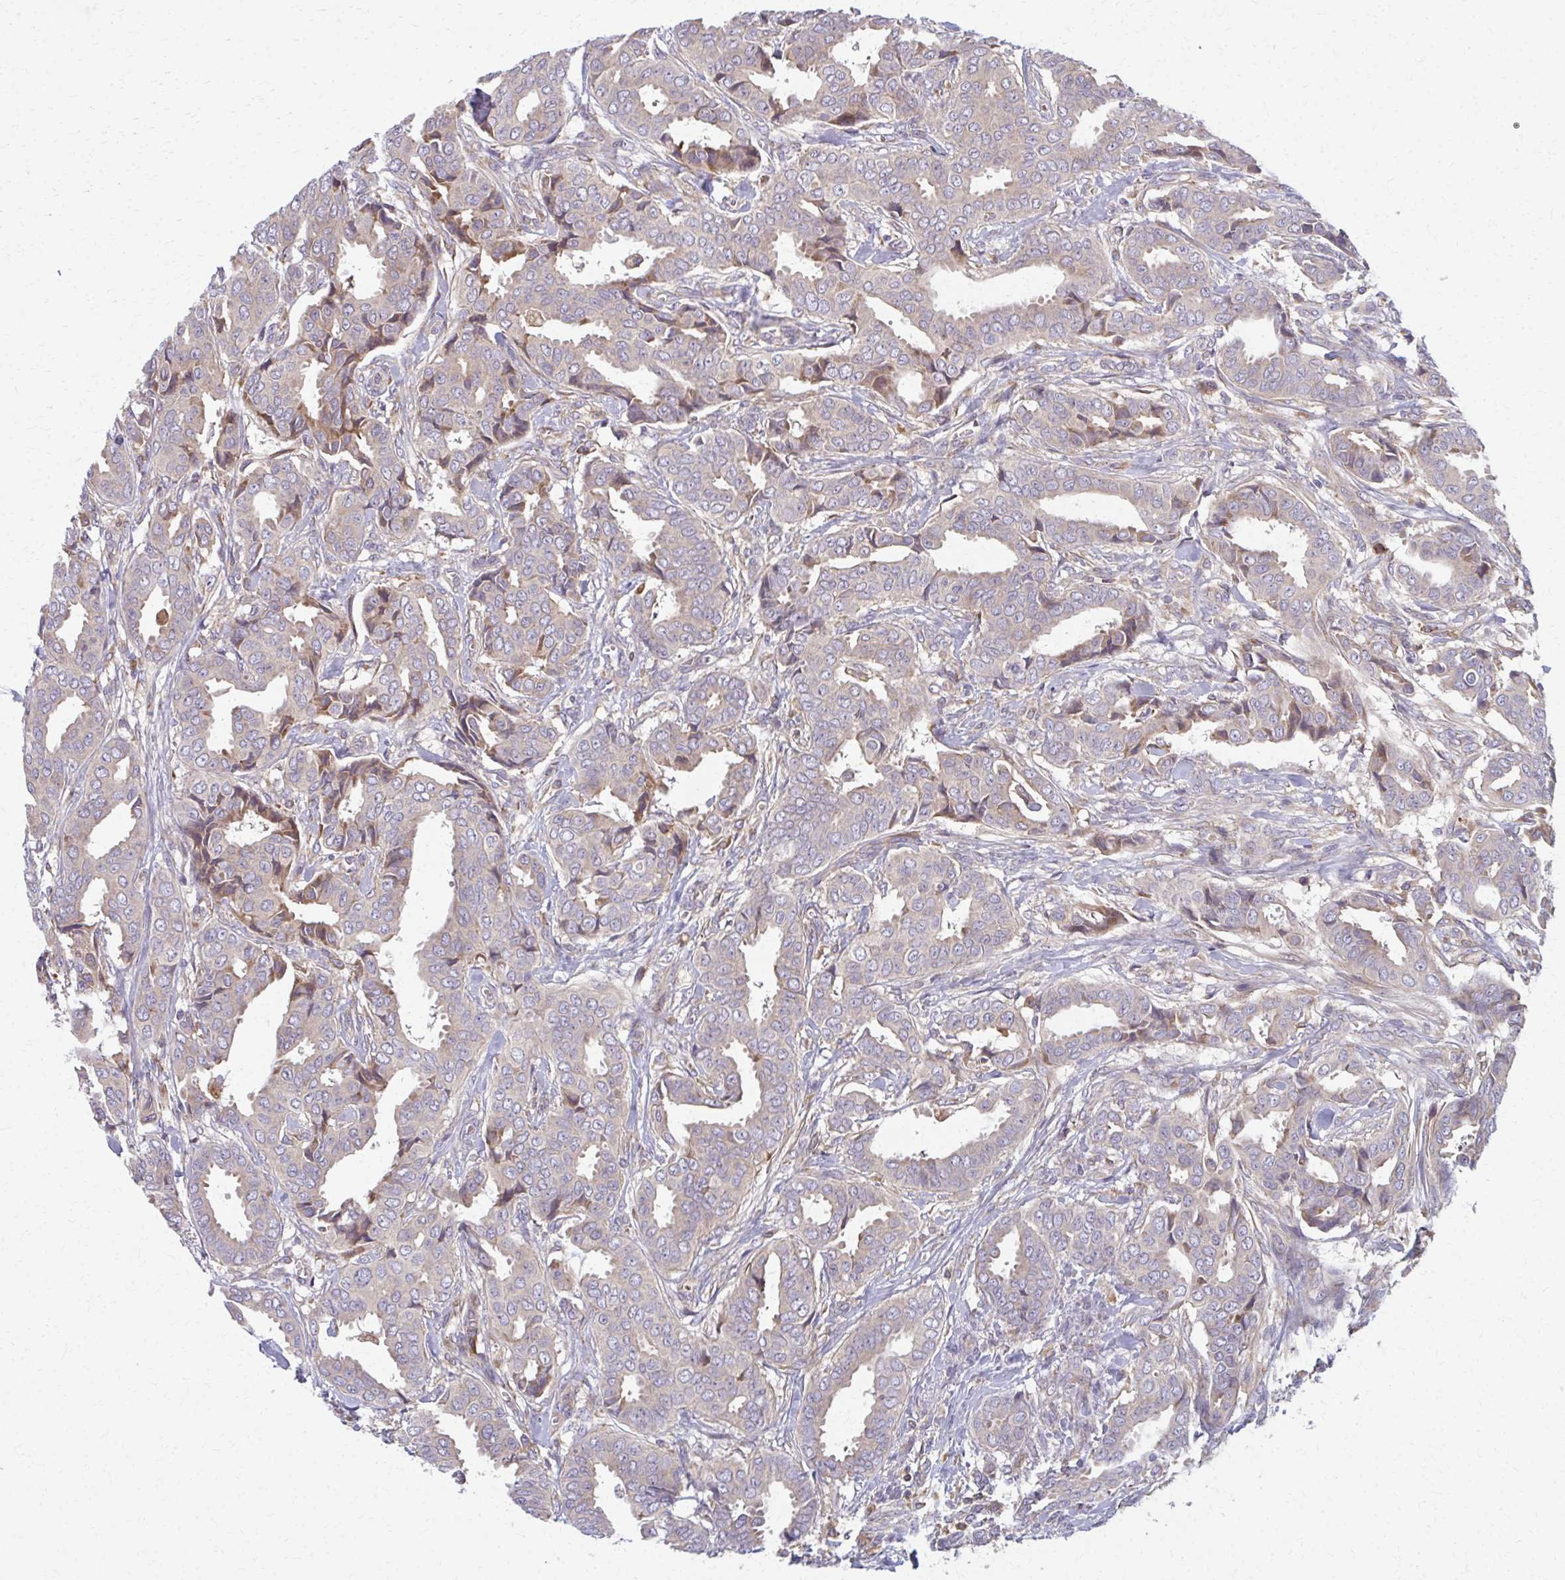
{"staining": {"intensity": "weak", "quantity": "<25%", "location": "cytoplasmic/membranous"}, "tissue": "breast cancer", "cell_type": "Tumor cells", "image_type": "cancer", "snomed": [{"axis": "morphology", "description": "Duct carcinoma"}, {"axis": "topography", "description": "Breast"}], "caption": "The immunohistochemistry histopathology image has no significant positivity in tumor cells of infiltrating ductal carcinoma (breast) tissue.", "gene": "CEMP1", "patient": {"sex": "female", "age": 45}}